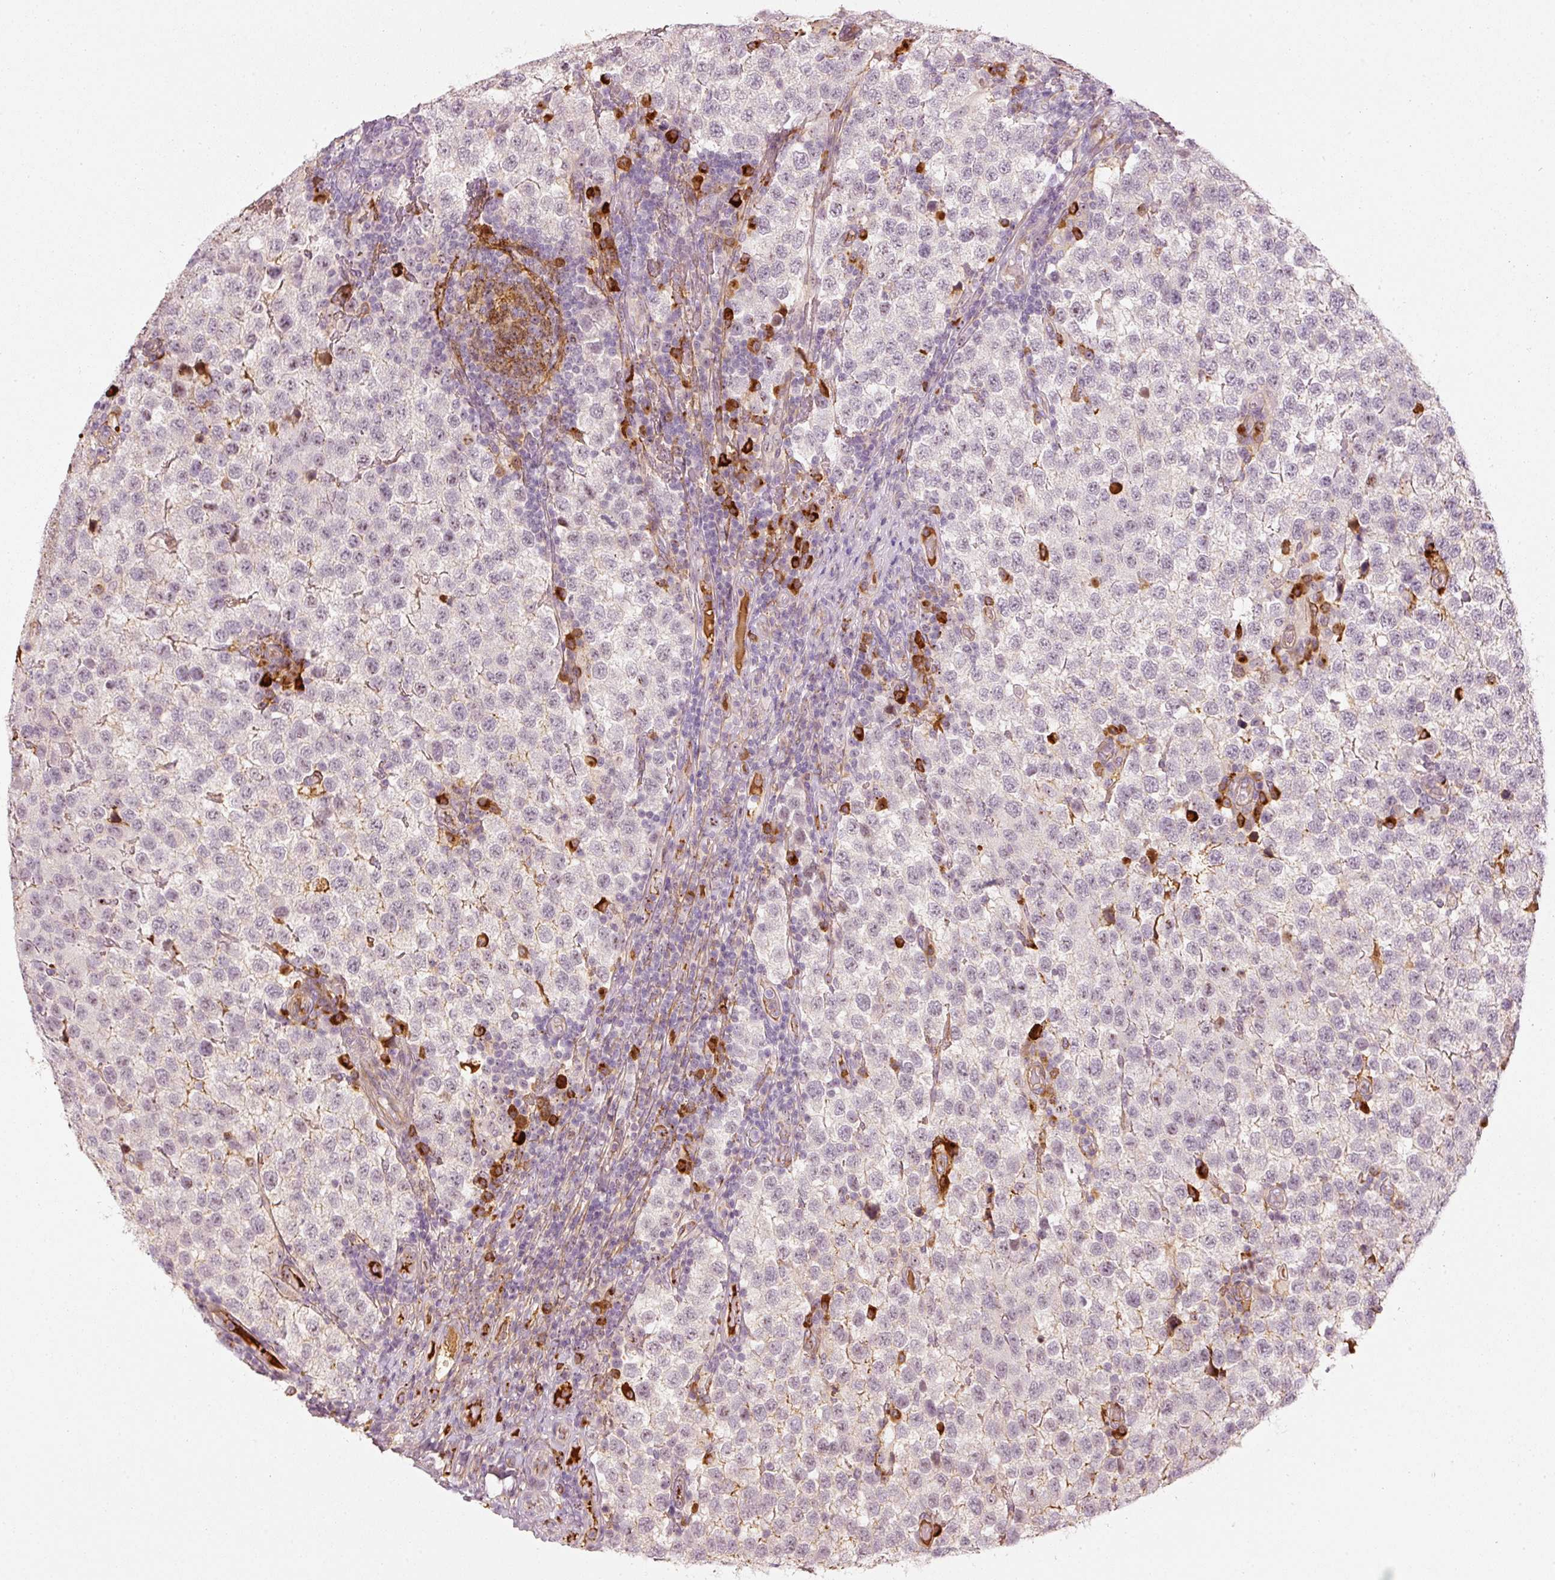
{"staining": {"intensity": "negative", "quantity": "none", "location": "none"}, "tissue": "testis cancer", "cell_type": "Tumor cells", "image_type": "cancer", "snomed": [{"axis": "morphology", "description": "Seminoma, NOS"}, {"axis": "topography", "description": "Testis"}], "caption": "High magnification brightfield microscopy of seminoma (testis) stained with DAB (brown) and counterstained with hematoxylin (blue): tumor cells show no significant expression. (DAB immunohistochemistry (IHC) with hematoxylin counter stain).", "gene": "VCAM1", "patient": {"sex": "male", "age": 34}}